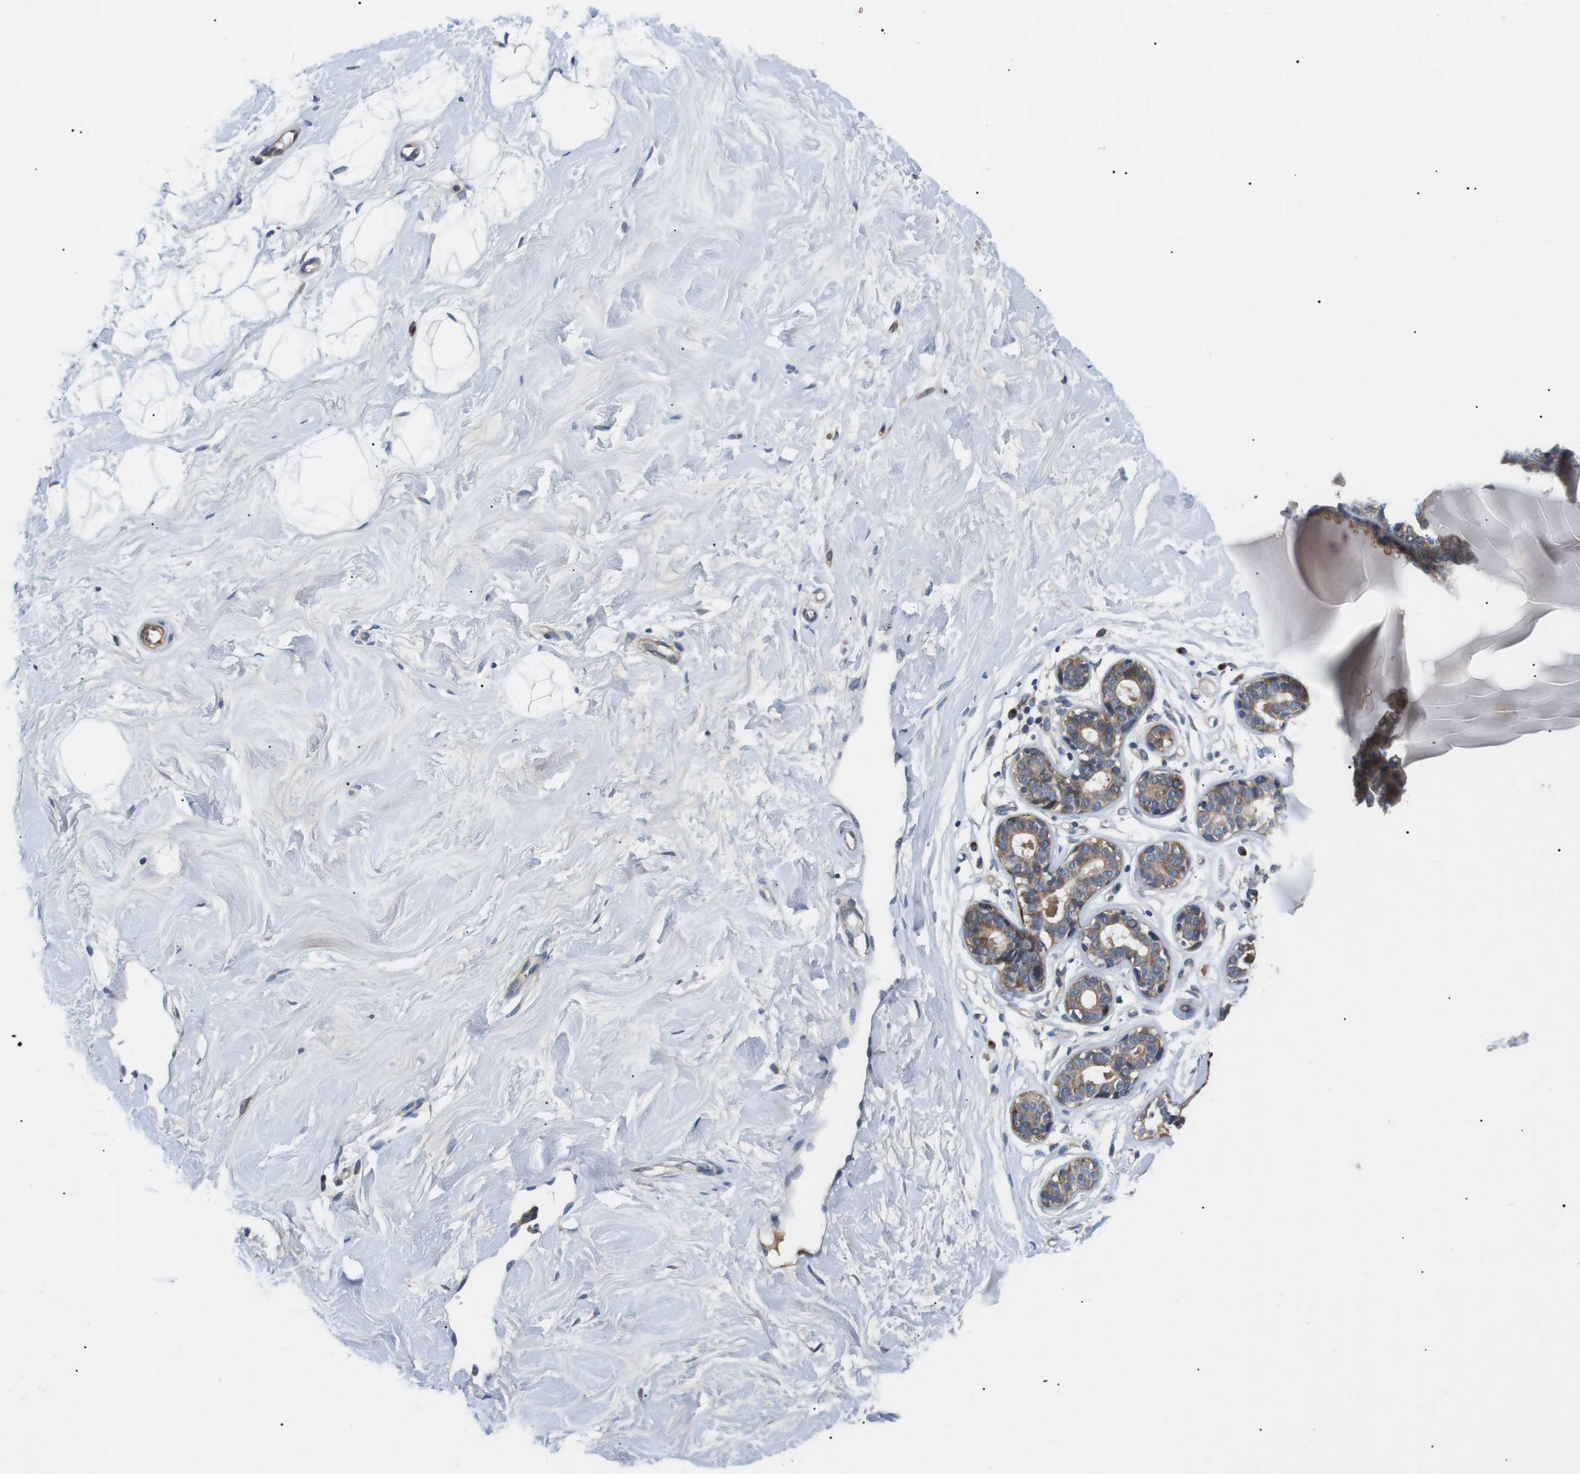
{"staining": {"intensity": "negative", "quantity": "none", "location": "none"}, "tissue": "breast", "cell_type": "Adipocytes", "image_type": "normal", "snomed": [{"axis": "morphology", "description": "Normal tissue, NOS"}, {"axis": "topography", "description": "Breast"}], "caption": "Human breast stained for a protein using immunohistochemistry (IHC) displays no expression in adipocytes.", "gene": "DIPK1A", "patient": {"sex": "female", "age": 23}}